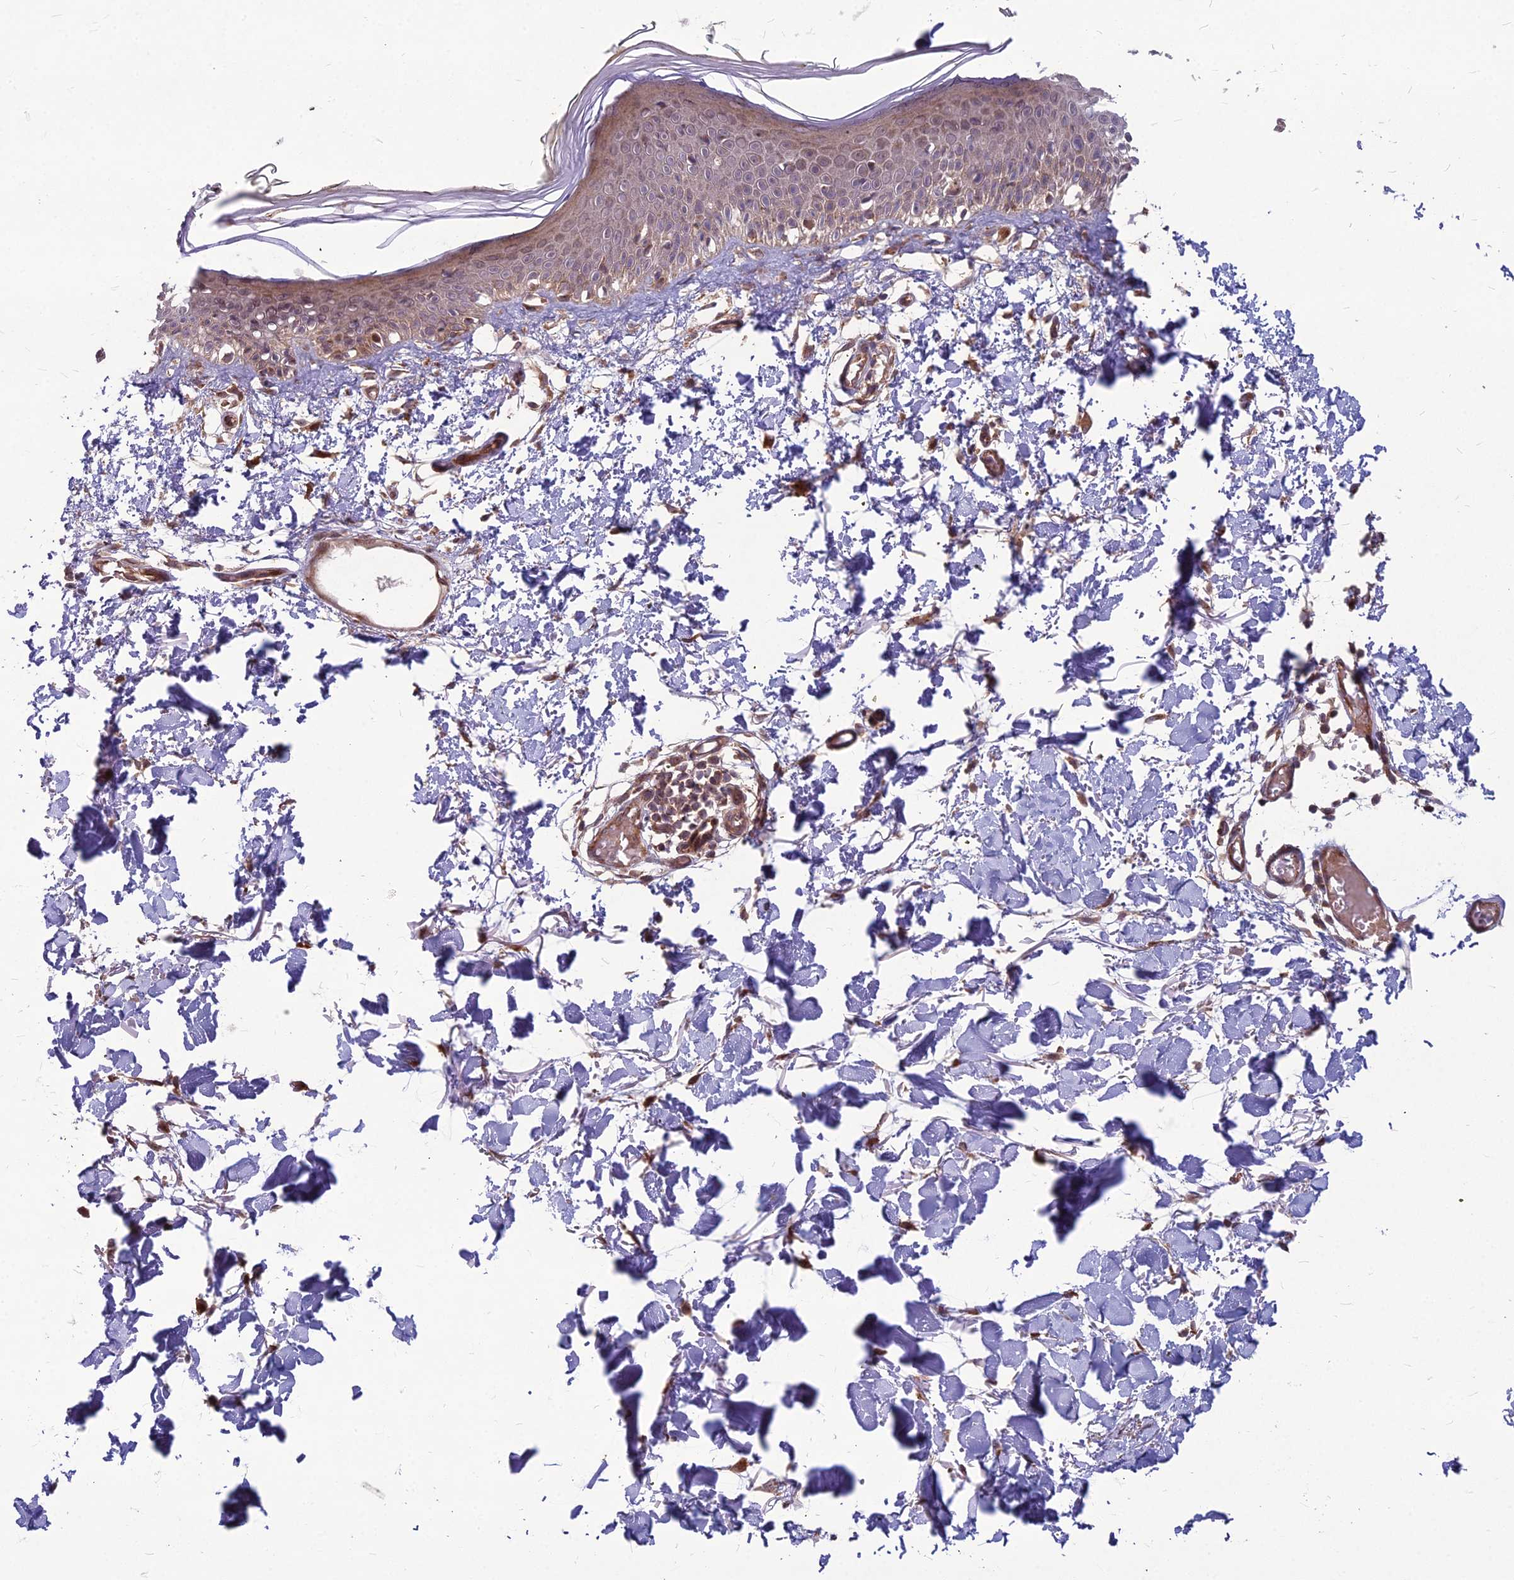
{"staining": {"intensity": "moderate", "quantity": ">75%", "location": "cytoplasmic/membranous"}, "tissue": "skin", "cell_type": "Fibroblasts", "image_type": "normal", "snomed": [{"axis": "morphology", "description": "Normal tissue, NOS"}, {"axis": "topography", "description": "Skin"}], "caption": "There is medium levels of moderate cytoplasmic/membranous positivity in fibroblasts of benign skin, as demonstrated by immunohistochemical staining (brown color).", "gene": "MFSD8", "patient": {"sex": "male", "age": 62}}